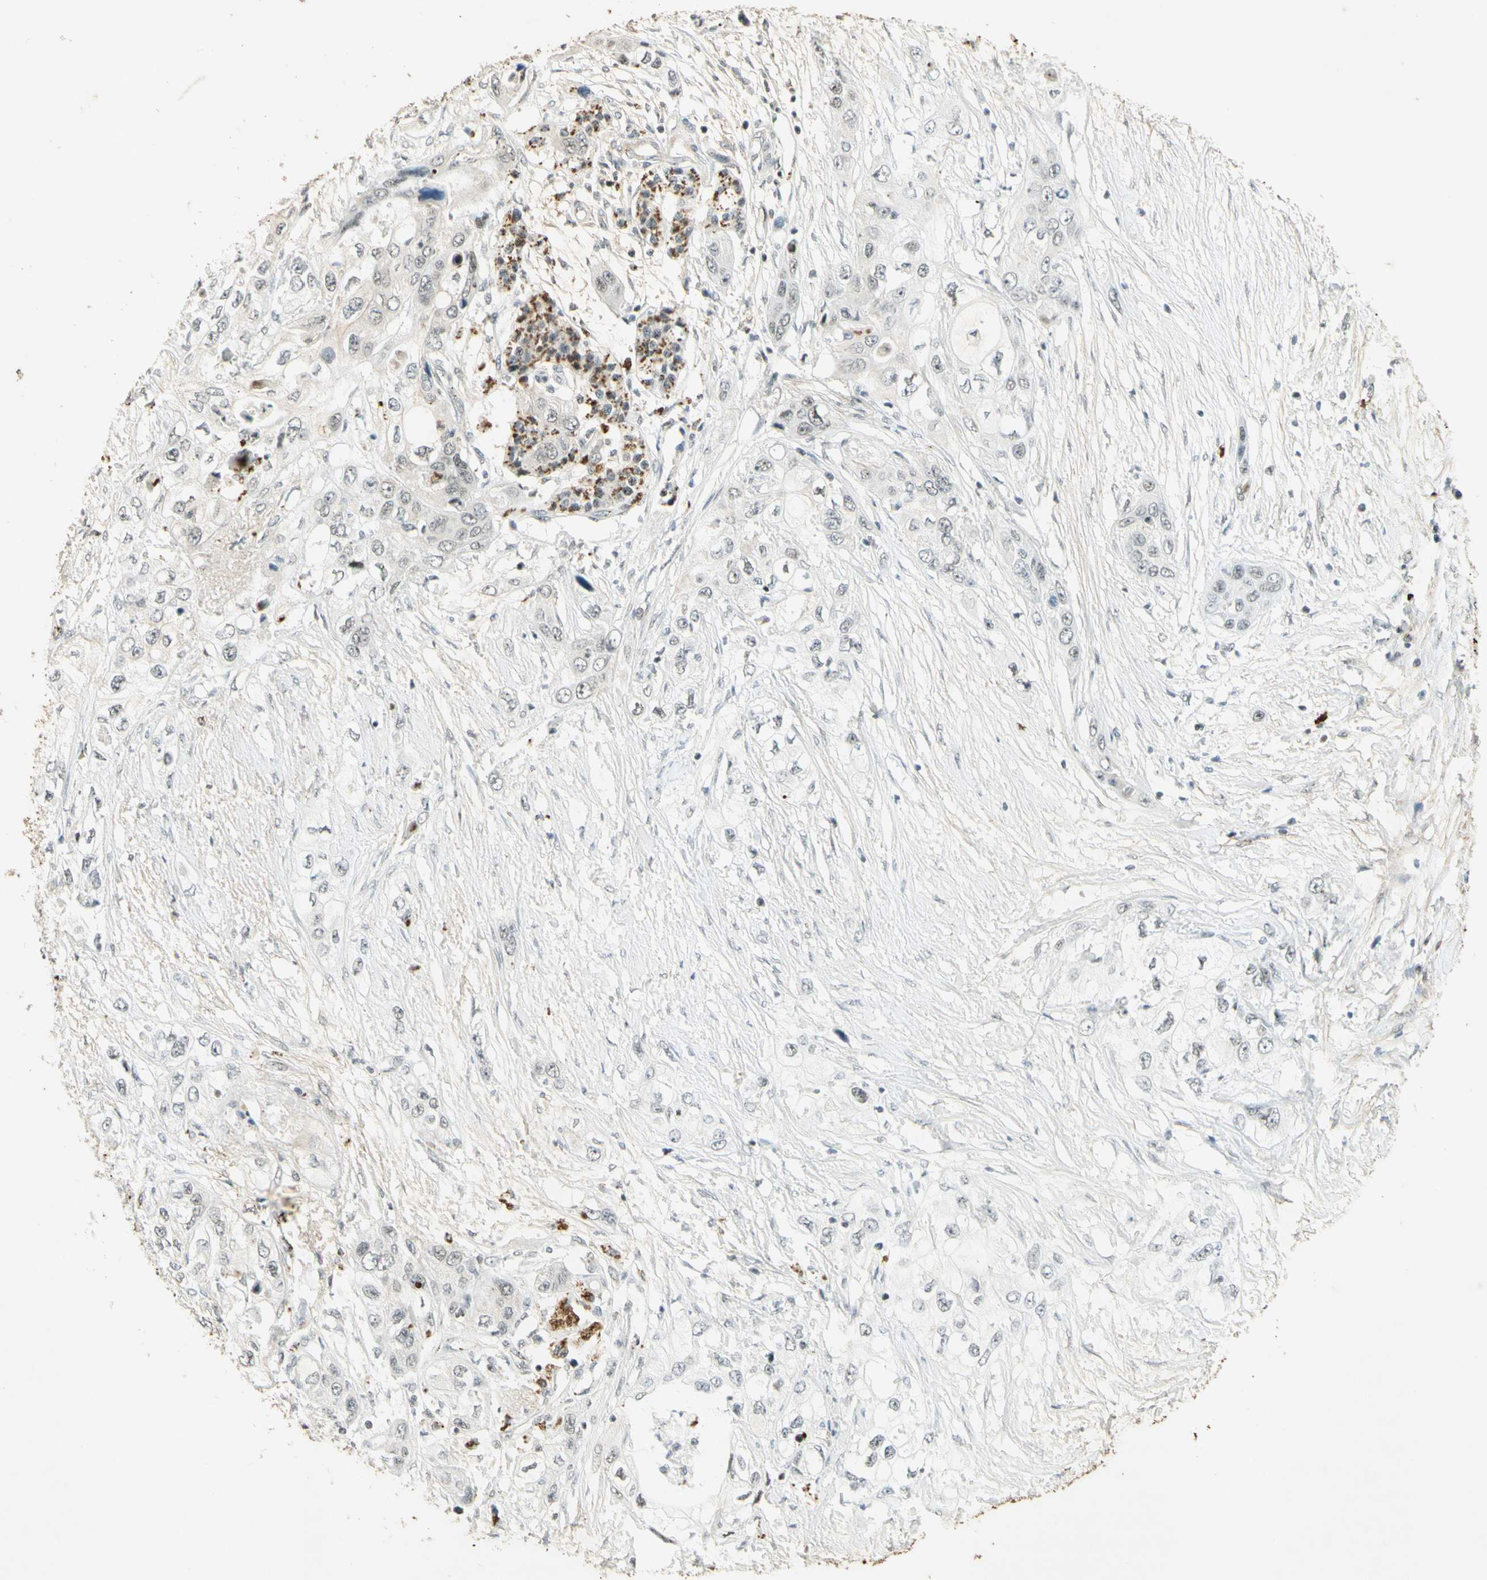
{"staining": {"intensity": "negative", "quantity": "none", "location": "none"}, "tissue": "pancreatic cancer", "cell_type": "Tumor cells", "image_type": "cancer", "snomed": [{"axis": "morphology", "description": "Adenocarcinoma, NOS"}, {"axis": "topography", "description": "Pancreas"}], "caption": "High power microscopy image of an immunohistochemistry histopathology image of pancreatic adenocarcinoma, revealing no significant staining in tumor cells.", "gene": "IRF1", "patient": {"sex": "female", "age": 70}}